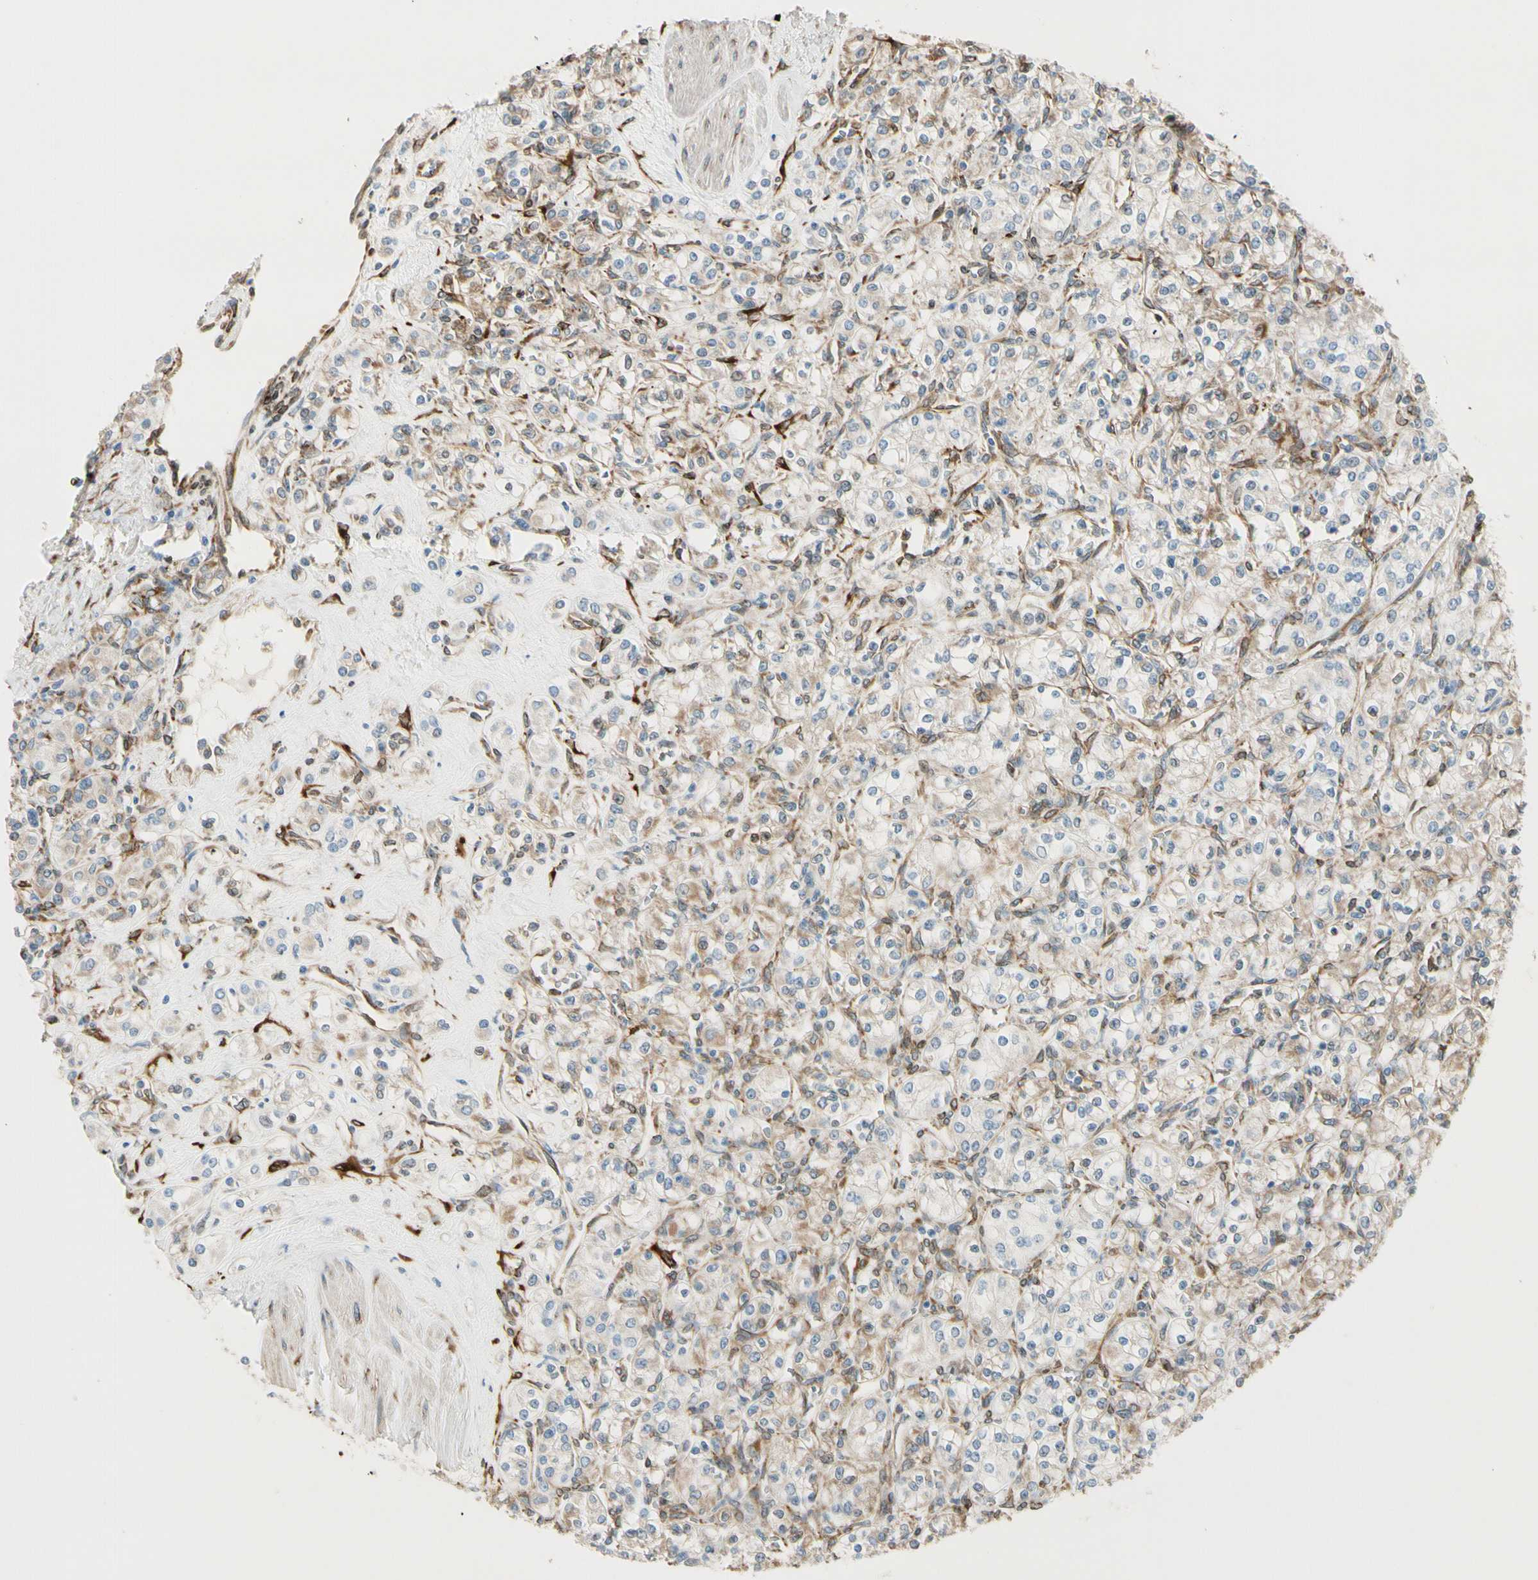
{"staining": {"intensity": "weak", "quantity": "25%-75%", "location": "cytoplasmic/membranous"}, "tissue": "renal cancer", "cell_type": "Tumor cells", "image_type": "cancer", "snomed": [{"axis": "morphology", "description": "Adenocarcinoma, NOS"}, {"axis": "topography", "description": "Kidney"}], "caption": "Immunohistochemistry (DAB) staining of adenocarcinoma (renal) demonstrates weak cytoplasmic/membranous protein expression in about 25%-75% of tumor cells.", "gene": "FKBP7", "patient": {"sex": "male", "age": 77}}